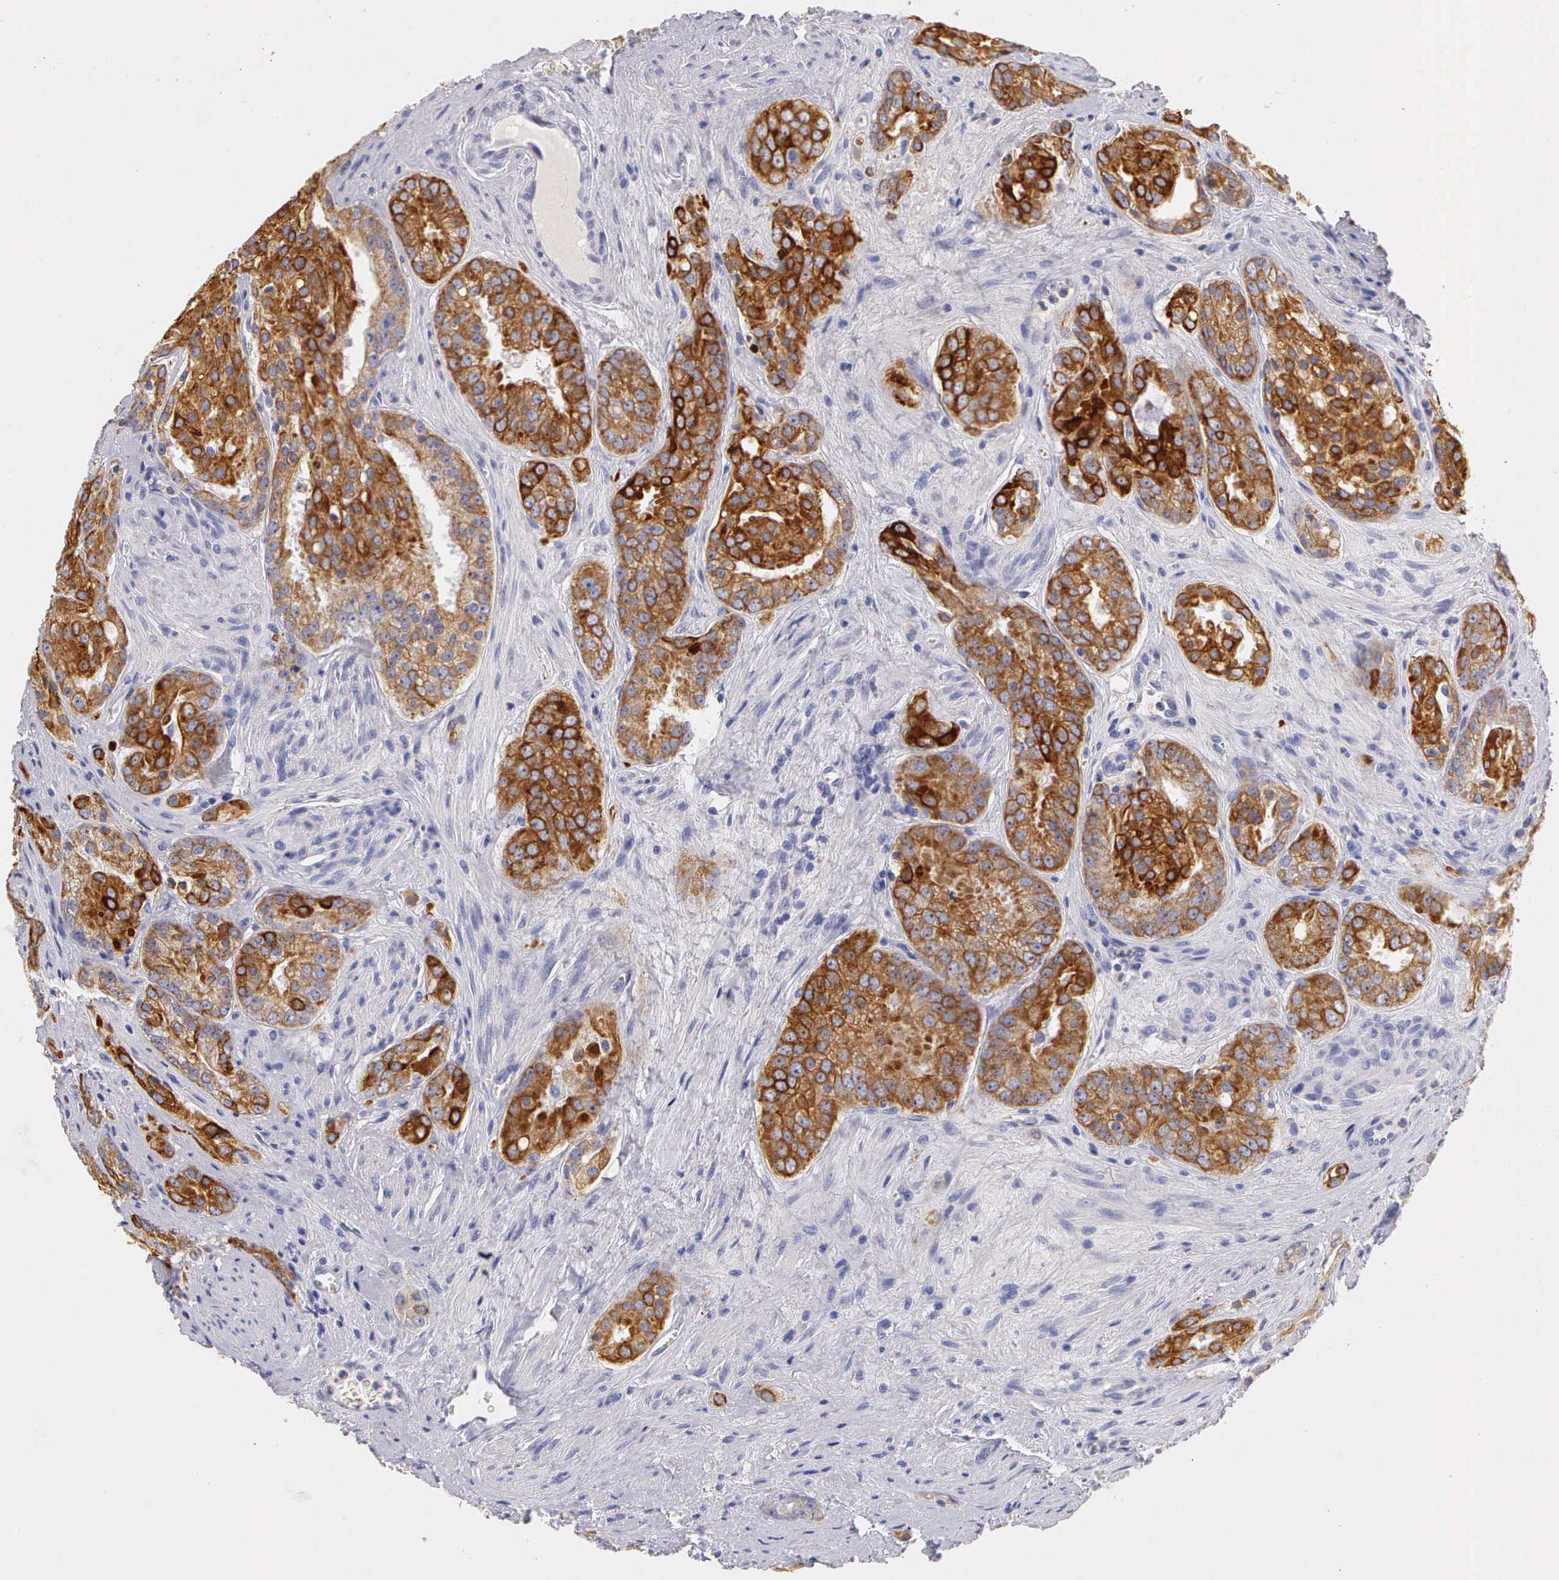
{"staining": {"intensity": "moderate", "quantity": "25%-75%", "location": "cytoplasmic/membranous"}, "tissue": "prostate cancer", "cell_type": "Tumor cells", "image_type": "cancer", "snomed": [{"axis": "morphology", "description": "Adenocarcinoma, Medium grade"}, {"axis": "topography", "description": "Prostate"}], "caption": "Immunohistochemistry (IHC) of prostate cancer (adenocarcinoma (medium-grade)) demonstrates medium levels of moderate cytoplasmic/membranous expression in about 25%-75% of tumor cells. (Brightfield microscopy of DAB IHC at high magnification).", "gene": "KRT17", "patient": {"sex": "male", "age": 60}}